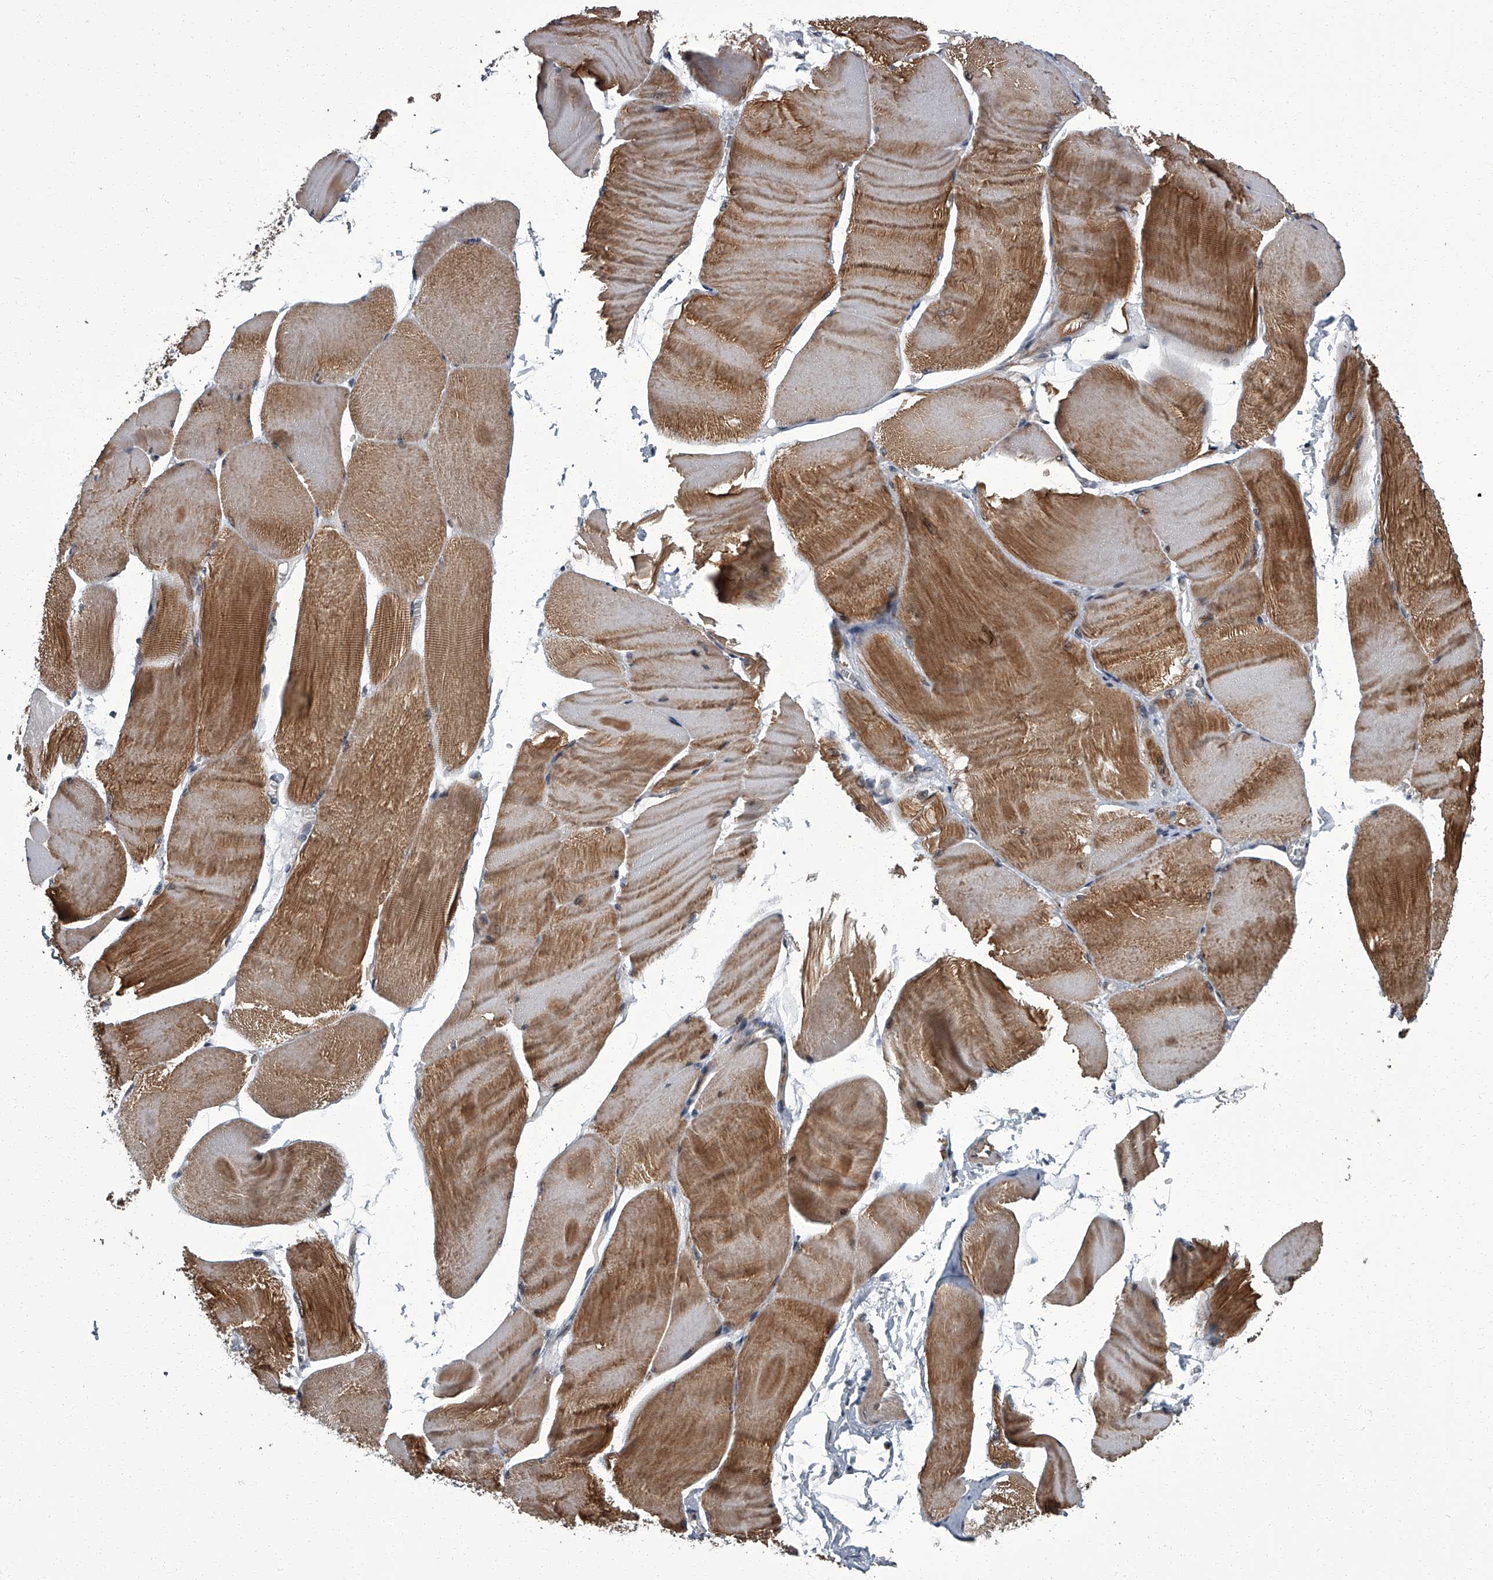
{"staining": {"intensity": "moderate", "quantity": ">75%", "location": "cytoplasmic/membranous"}, "tissue": "skeletal muscle", "cell_type": "Myocytes", "image_type": "normal", "snomed": [{"axis": "morphology", "description": "Normal tissue, NOS"}, {"axis": "morphology", "description": "Basal cell carcinoma"}, {"axis": "topography", "description": "Skeletal muscle"}], "caption": "Immunohistochemical staining of normal skeletal muscle reveals >75% levels of moderate cytoplasmic/membranous protein expression in about >75% of myocytes.", "gene": "ZNF274", "patient": {"sex": "female", "age": 64}}